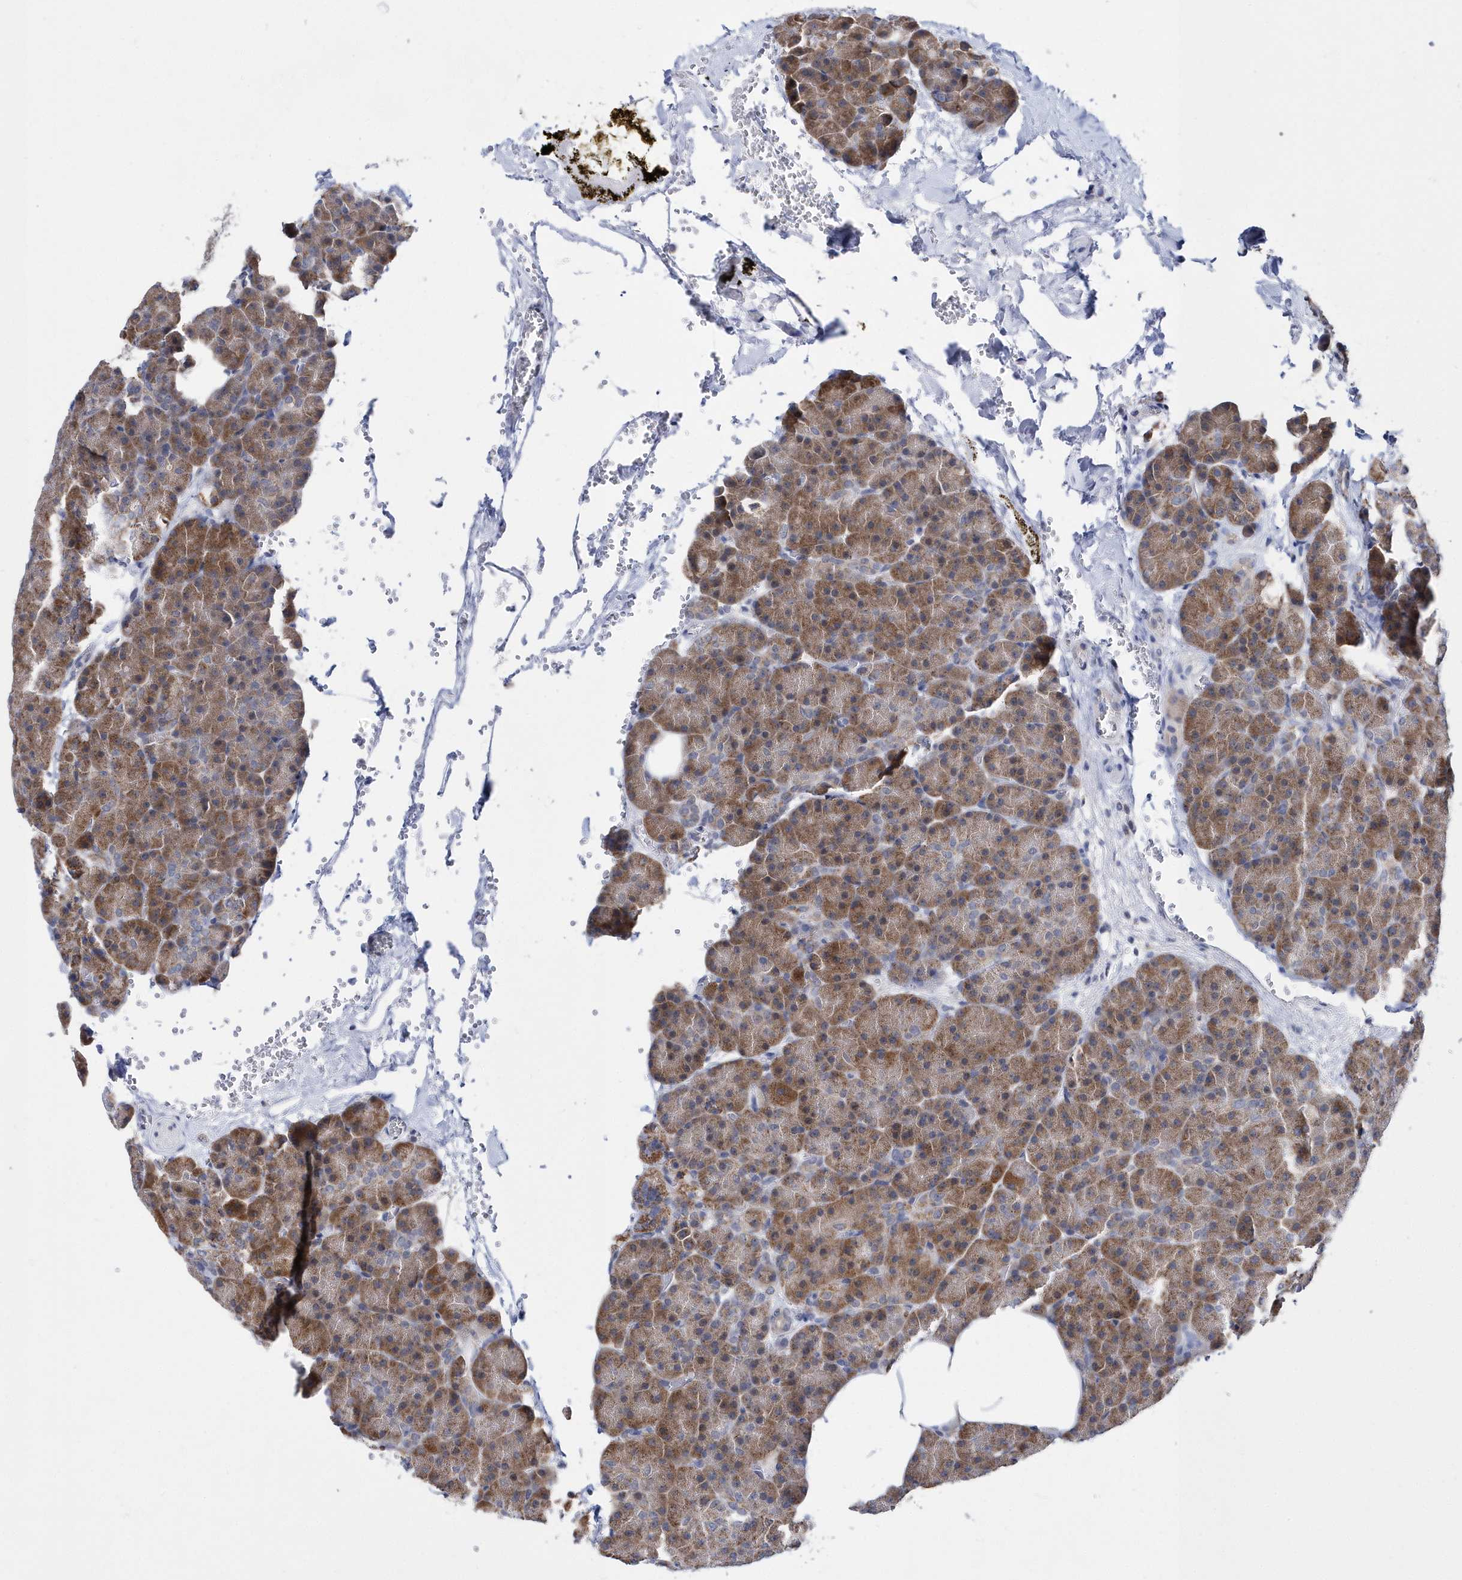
{"staining": {"intensity": "moderate", "quantity": ">75%", "location": "cytoplasmic/membranous"}, "tissue": "pancreas", "cell_type": "Exocrine glandular cells", "image_type": "normal", "snomed": [{"axis": "morphology", "description": "Normal tissue, NOS"}, {"axis": "morphology", "description": "Carcinoid, malignant, NOS"}, {"axis": "topography", "description": "Pancreas"}], "caption": "A brown stain shows moderate cytoplasmic/membranous positivity of a protein in exocrine glandular cells of normal pancreas. Using DAB (brown) and hematoxylin (blue) stains, captured at high magnification using brightfield microscopy.", "gene": "SPATA5", "patient": {"sex": "female", "age": 35}}